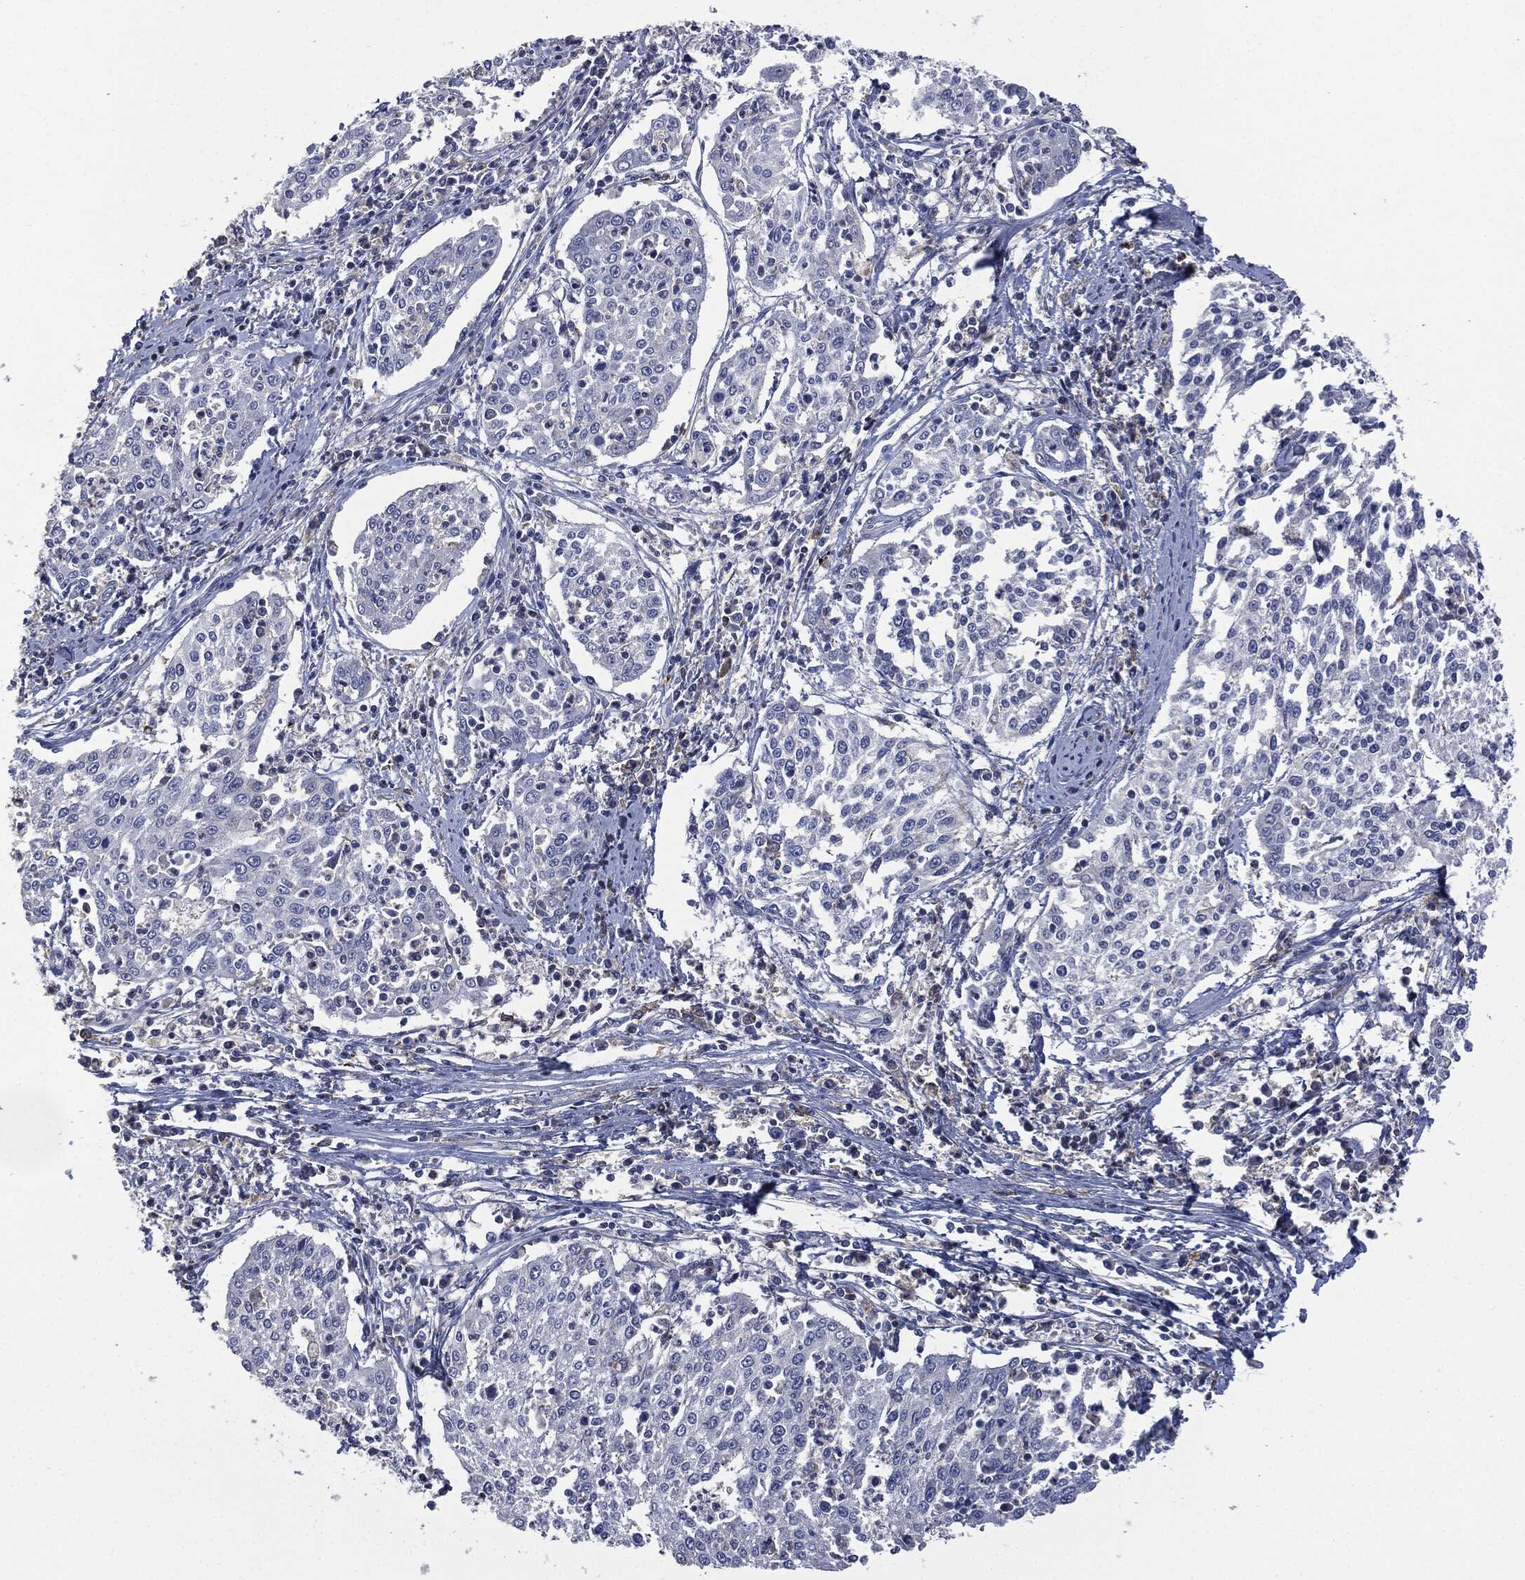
{"staining": {"intensity": "negative", "quantity": "none", "location": "none"}, "tissue": "cervical cancer", "cell_type": "Tumor cells", "image_type": "cancer", "snomed": [{"axis": "morphology", "description": "Squamous cell carcinoma, NOS"}, {"axis": "topography", "description": "Cervix"}], "caption": "Micrograph shows no protein expression in tumor cells of cervical cancer (squamous cell carcinoma) tissue.", "gene": "CD33", "patient": {"sex": "female", "age": 41}}